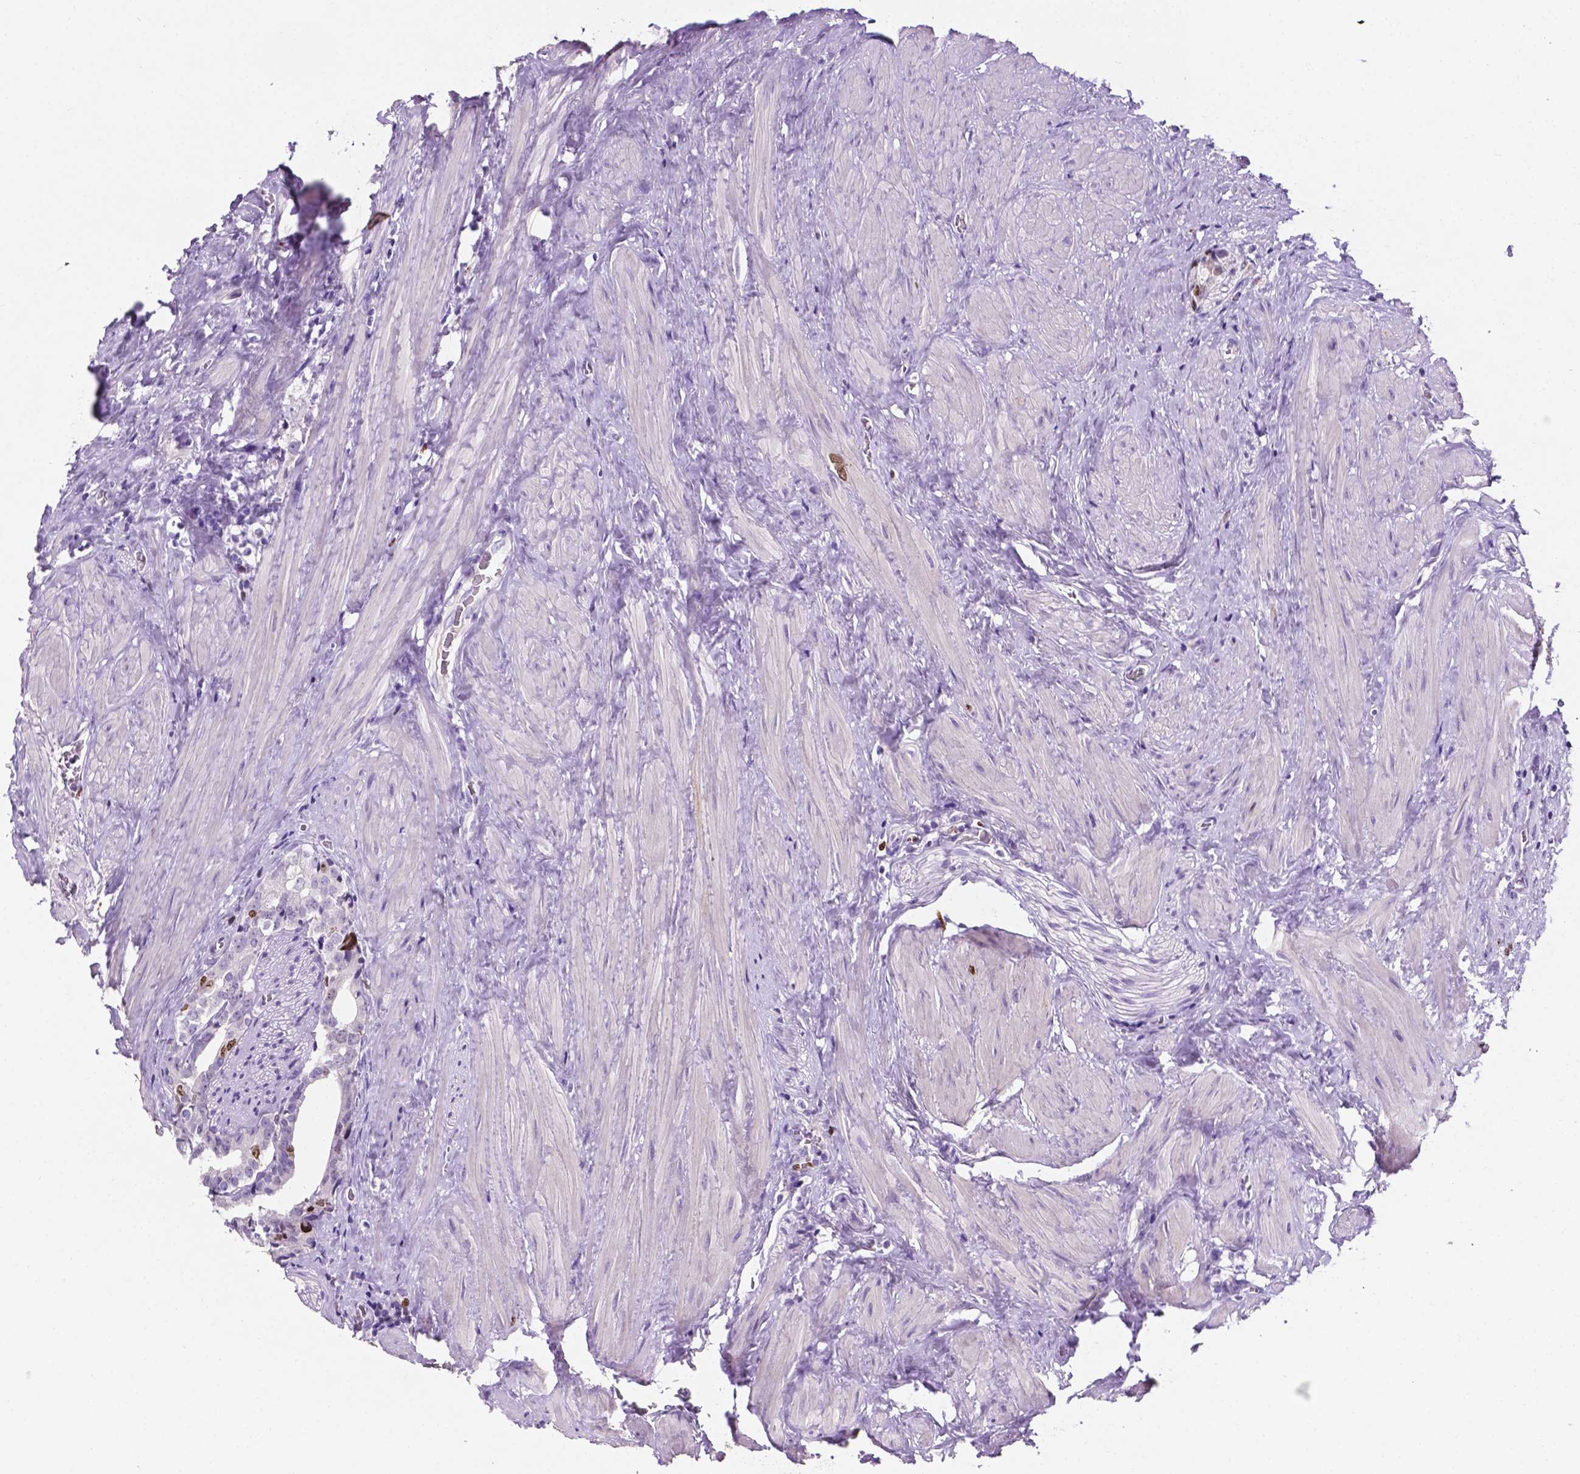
{"staining": {"intensity": "negative", "quantity": "none", "location": "none"}, "tissue": "prostate cancer", "cell_type": "Tumor cells", "image_type": "cancer", "snomed": [{"axis": "morphology", "description": "Adenocarcinoma, NOS"}, {"axis": "topography", "description": "Prostate and seminal vesicle, NOS"}], "caption": "Prostate cancer was stained to show a protein in brown. There is no significant staining in tumor cells.", "gene": "SIAH2", "patient": {"sex": "male", "age": 63}}